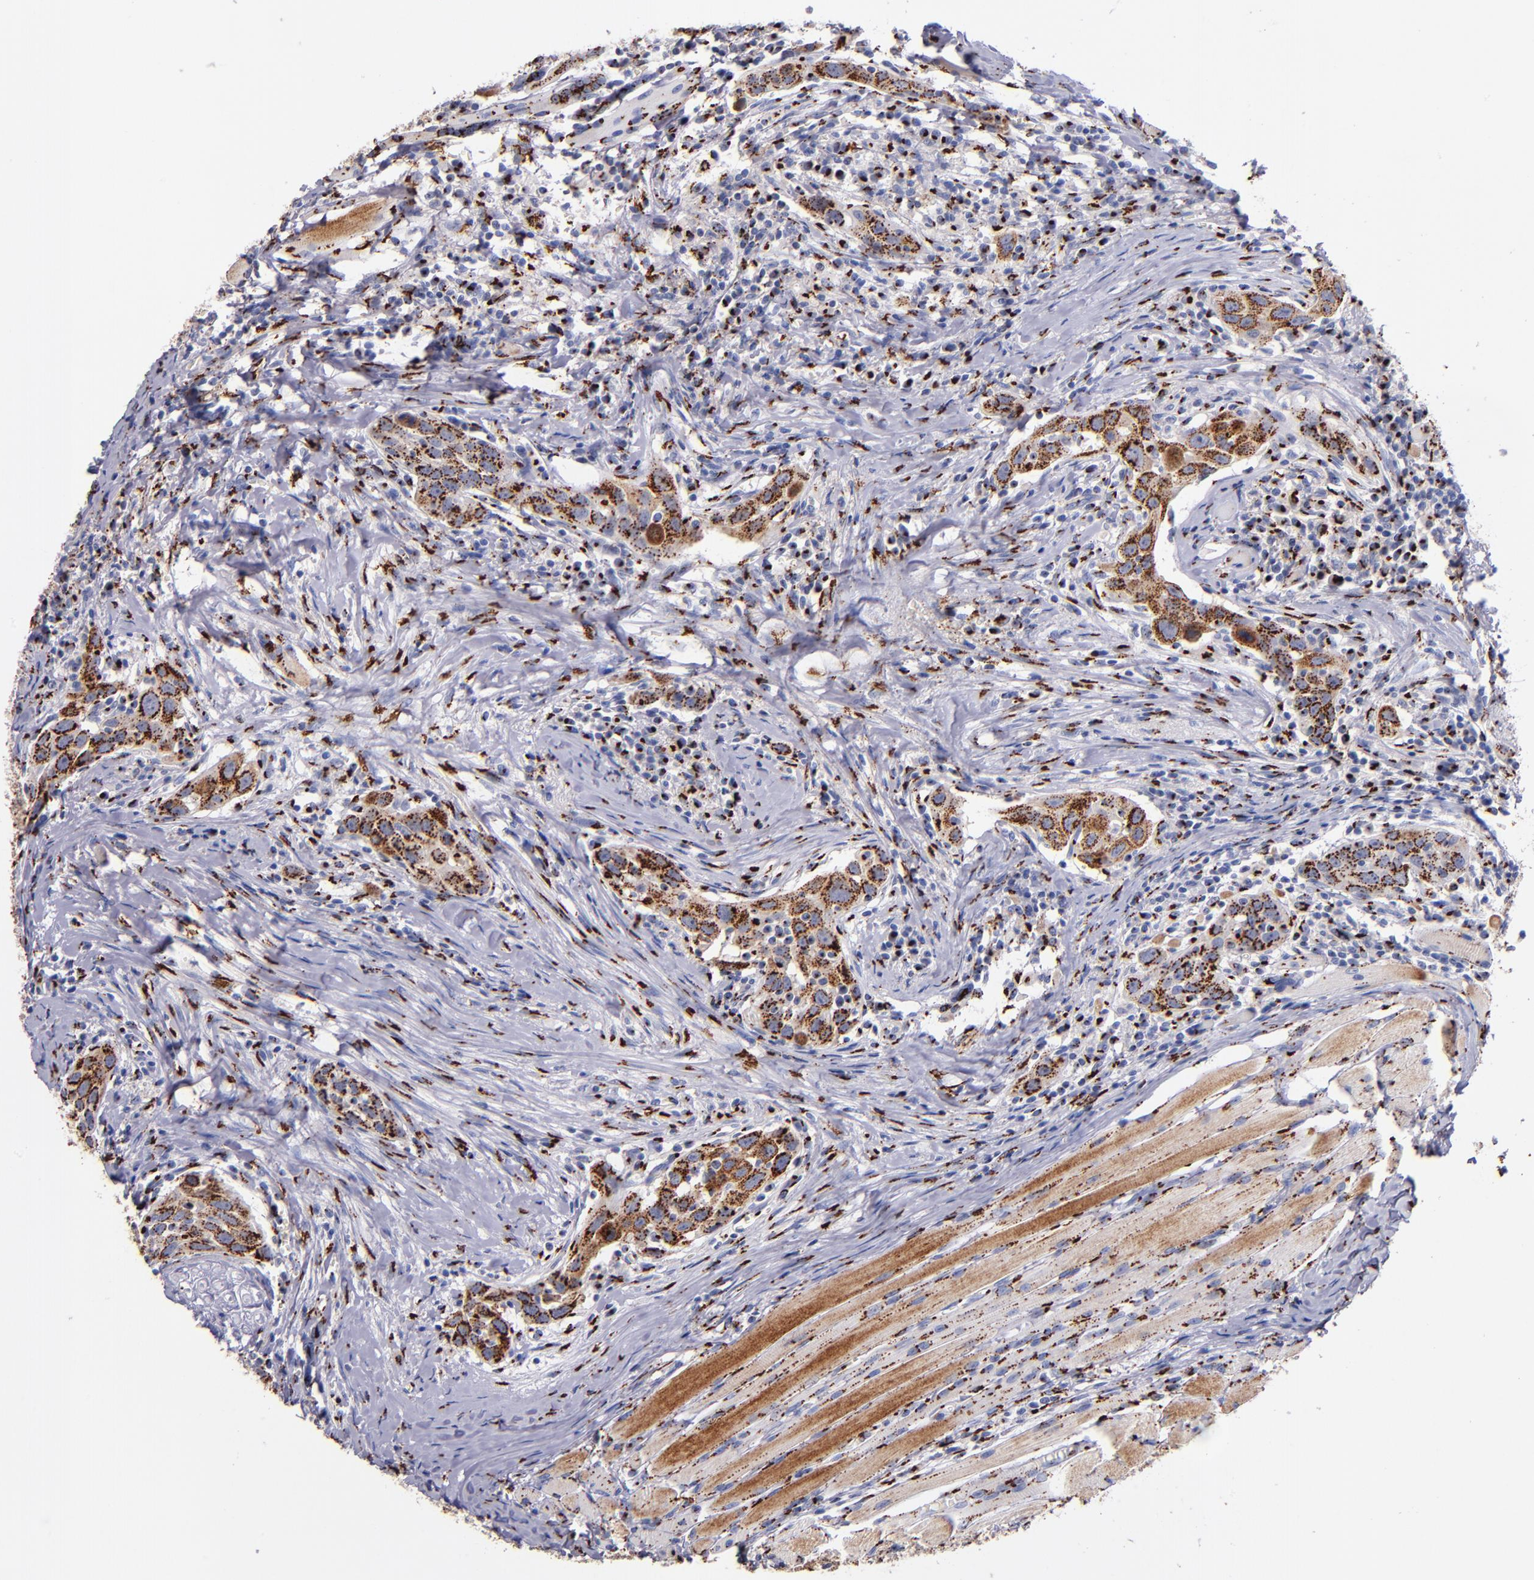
{"staining": {"intensity": "moderate", "quantity": ">75%", "location": "cytoplasmic/membranous"}, "tissue": "head and neck cancer", "cell_type": "Tumor cells", "image_type": "cancer", "snomed": [{"axis": "morphology", "description": "Squamous cell carcinoma, NOS"}, {"axis": "topography", "description": "Oral tissue"}, {"axis": "topography", "description": "Head-Neck"}], "caption": "Immunohistochemistry (IHC) (DAB (3,3'-diaminobenzidine)) staining of human head and neck squamous cell carcinoma shows moderate cytoplasmic/membranous protein positivity in about >75% of tumor cells.", "gene": "GOLIM4", "patient": {"sex": "female", "age": 50}}